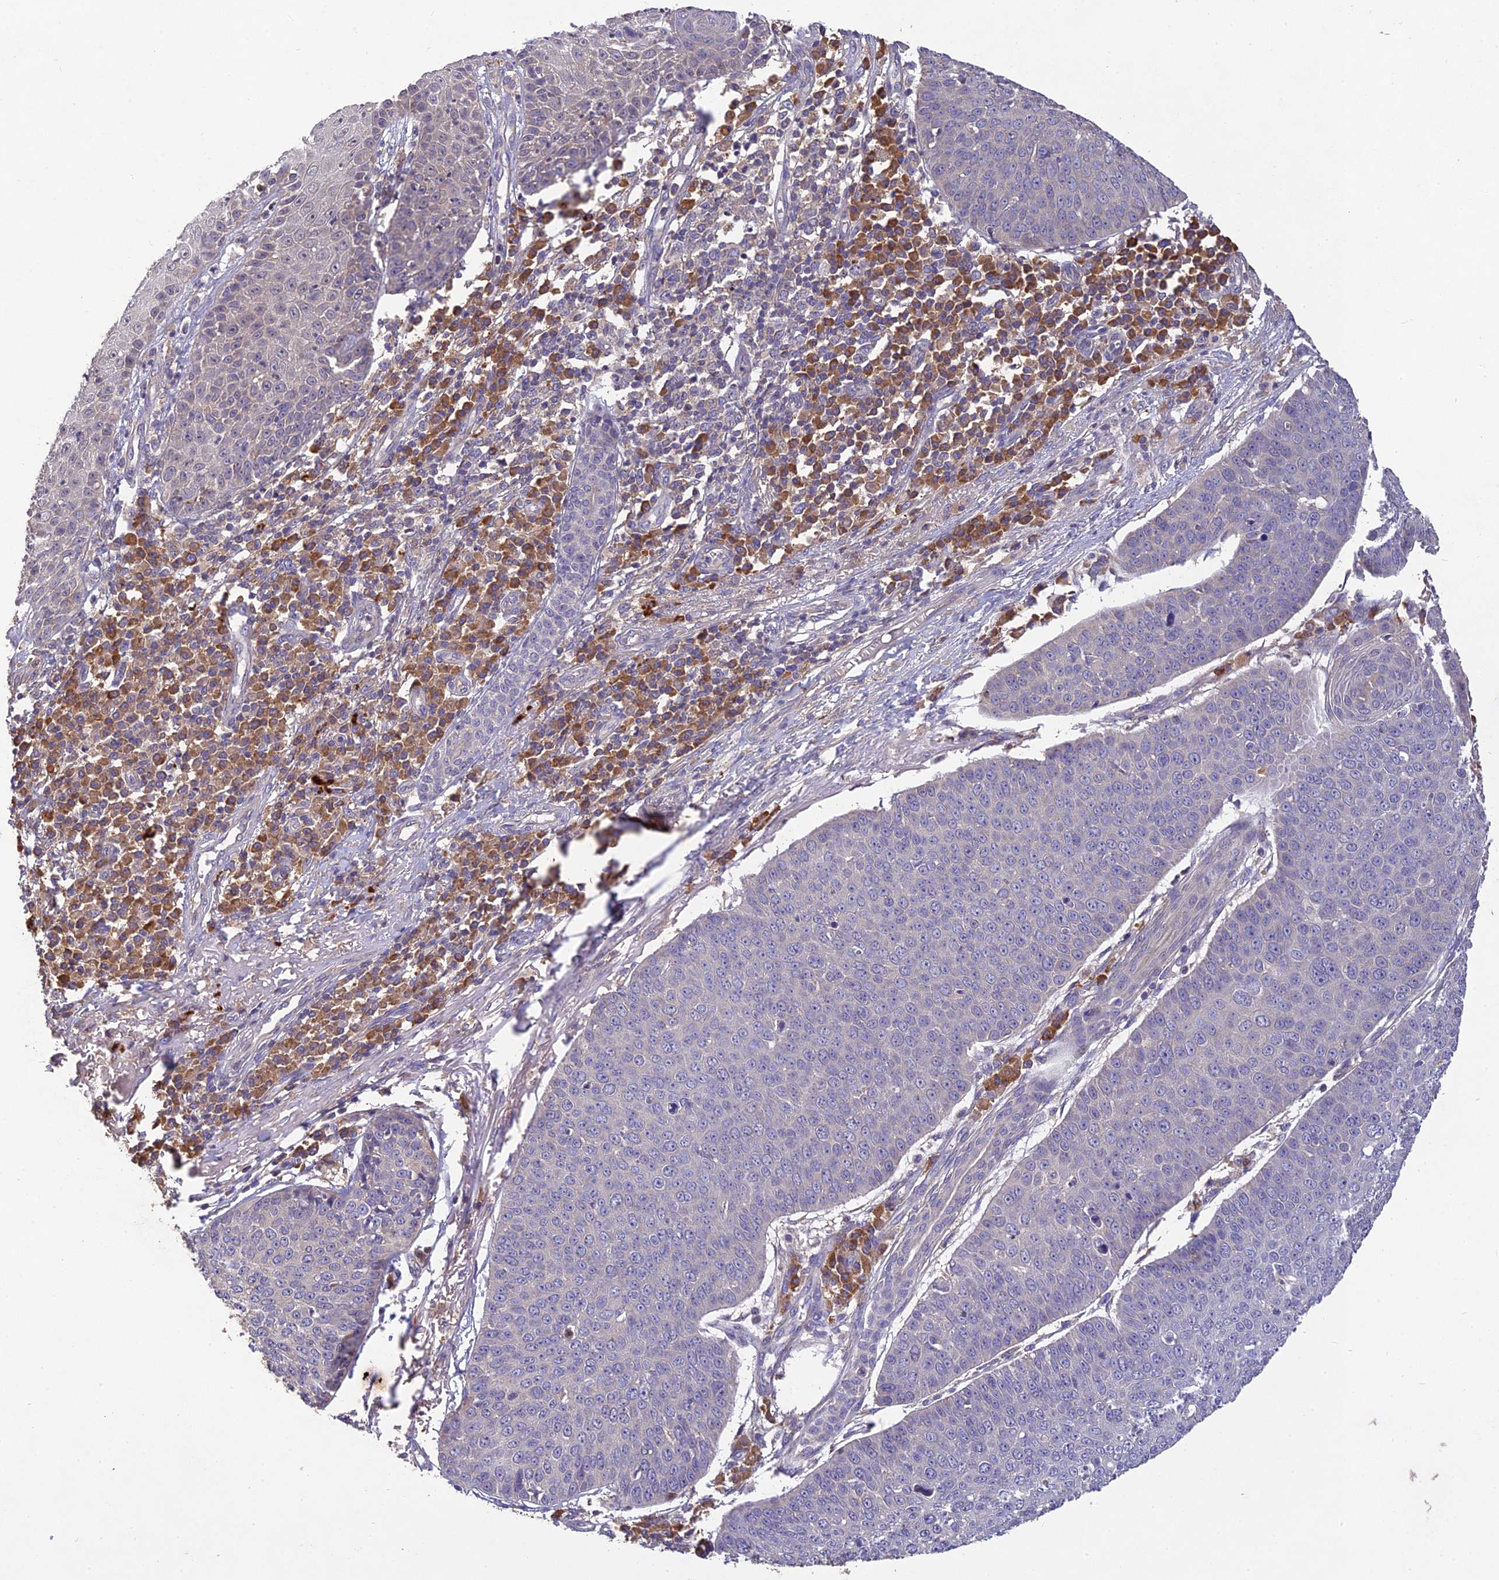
{"staining": {"intensity": "negative", "quantity": "none", "location": "none"}, "tissue": "skin cancer", "cell_type": "Tumor cells", "image_type": "cancer", "snomed": [{"axis": "morphology", "description": "Squamous cell carcinoma, NOS"}, {"axis": "topography", "description": "Skin"}], "caption": "Tumor cells show no significant protein expression in squamous cell carcinoma (skin).", "gene": "DENND5B", "patient": {"sex": "male", "age": 71}}